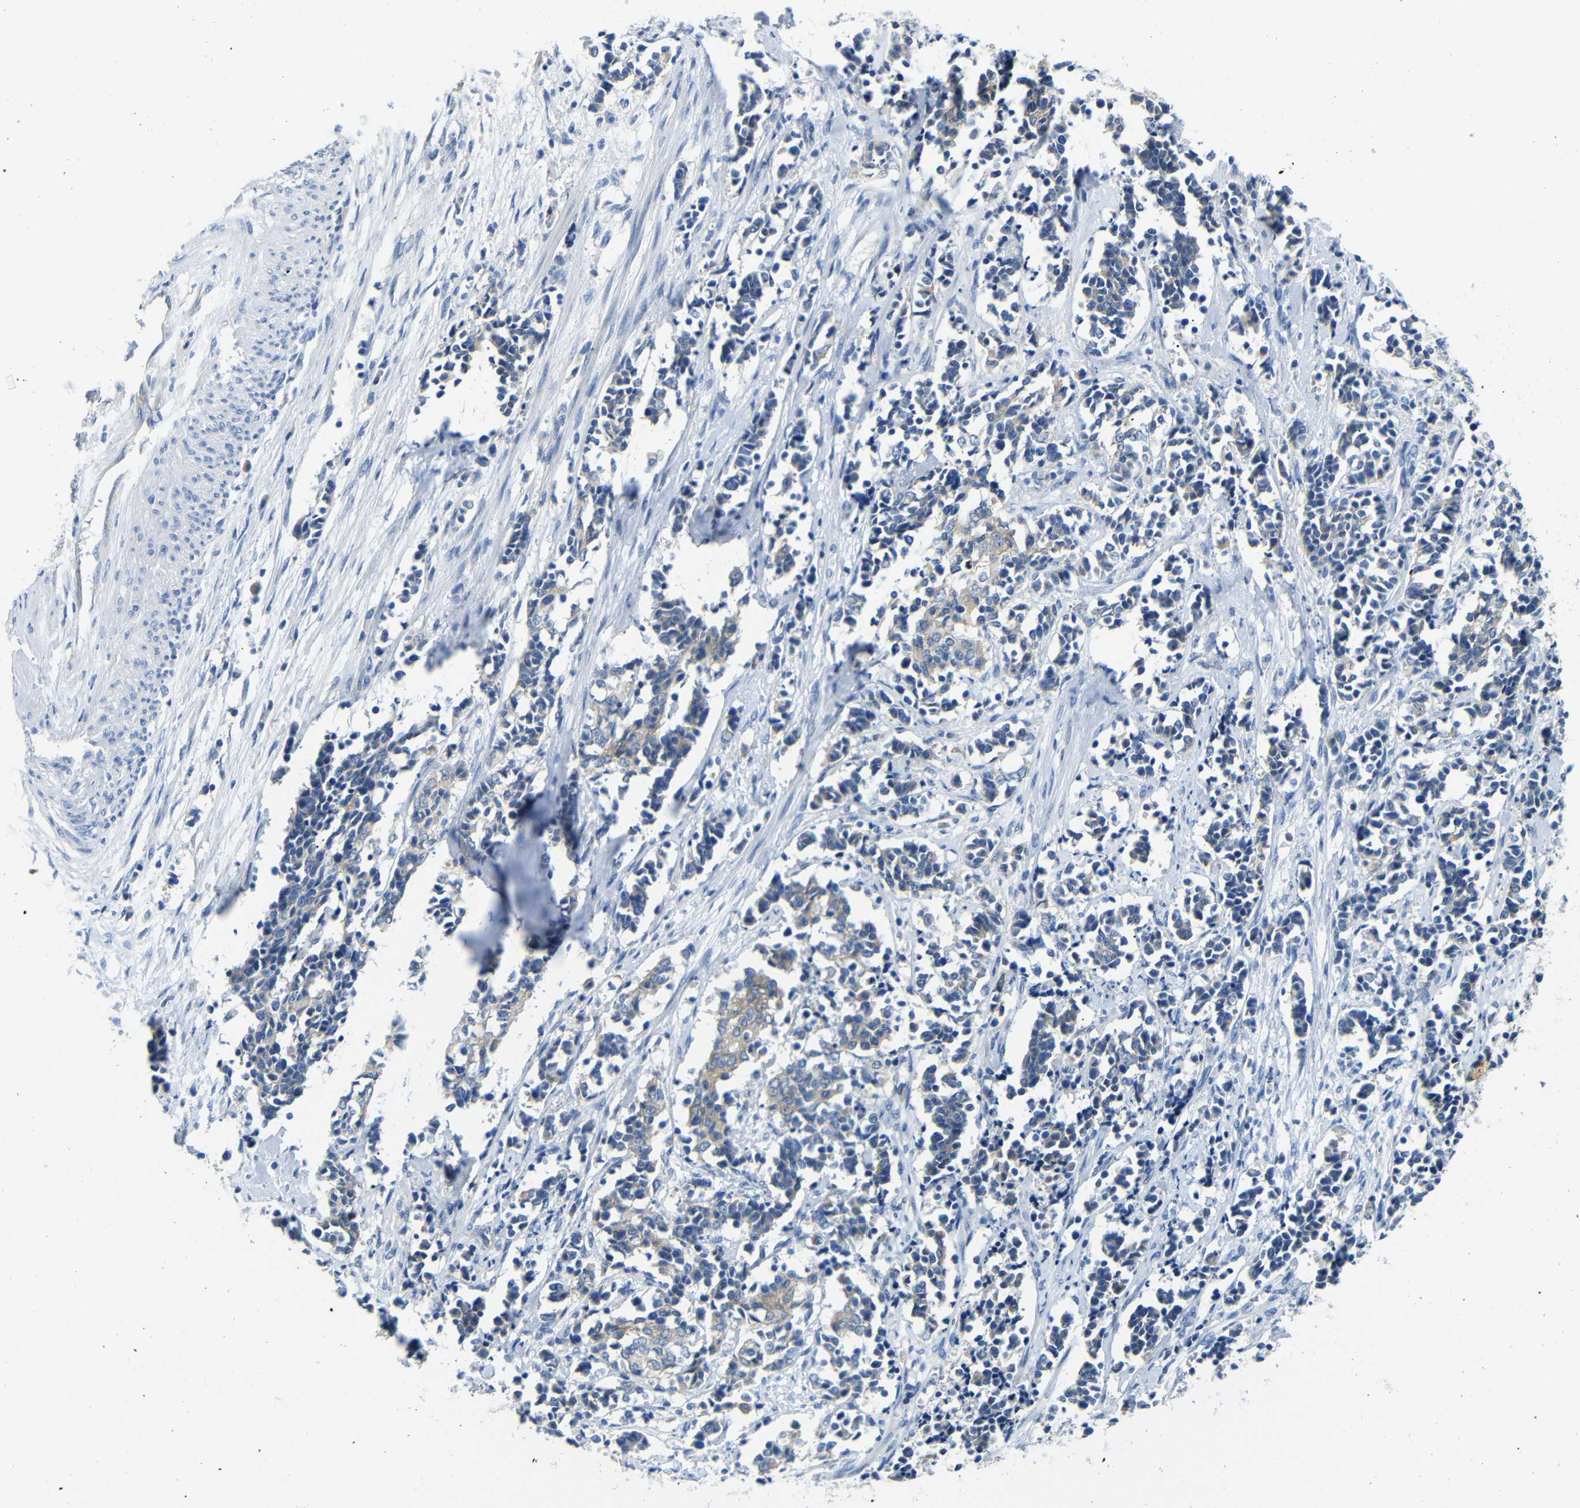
{"staining": {"intensity": "weak", "quantity": "25%-75%", "location": "cytoplasmic/membranous"}, "tissue": "cervical cancer", "cell_type": "Tumor cells", "image_type": "cancer", "snomed": [{"axis": "morphology", "description": "Squamous cell carcinoma, NOS"}, {"axis": "topography", "description": "Cervix"}], "caption": "Protein expression analysis of squamous cell carcinoma (cervical) displays weak cytoplasmic/membranous positivity in approximately 25%-75% of tumor cells. (brown staining indicates protein expression, while blue staining denotes nuclei).", "gene": "DCP1A", "patient": {"sex": "female", "age": 35}}